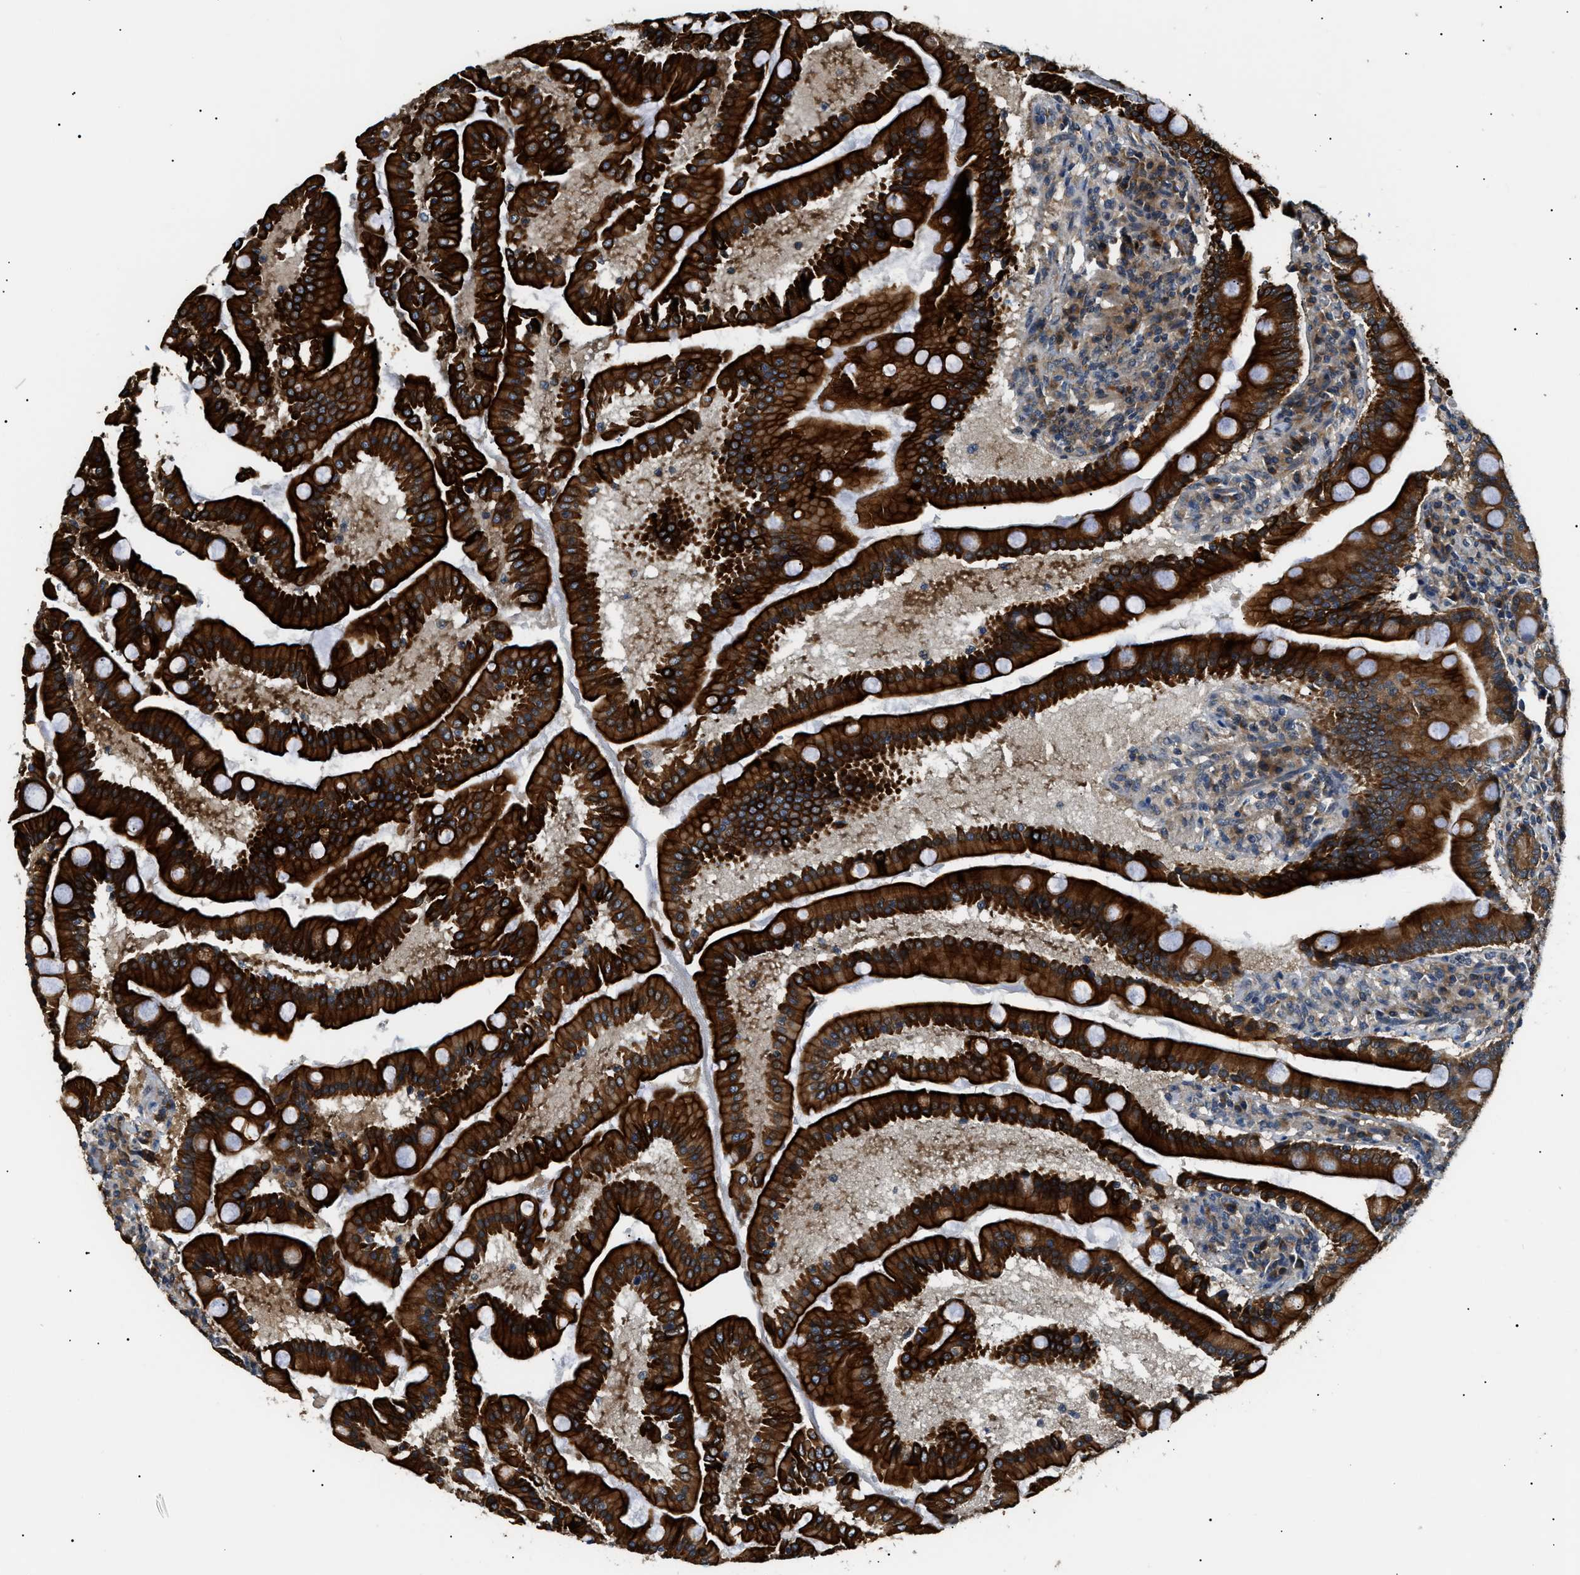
{"staining": {"intensity": "strong", "quantity": ">75%", "location": "cytoplasmic/membranous"}, "tissue": "duodenum", "cell_type": "Glandular cells", "image_type": "normal", "snomed": [{"axis": "morphology", "description": "Normal tissue, NOS"}, {"axis": "topography", "description": "Duodenum"}], "caption": "Immunohistochemical staining of benign duodenum demonstrates high levels of strong cytoplasmic/membranous positivity in about >75% of glandular cells. The protein of interest is stained brown, and the nuclei are stained in blue (DAB IHC with brightfield microscopy, high magnification).", "gene": "SRPK1", "patient": {"sex": "male", "age": 50}}